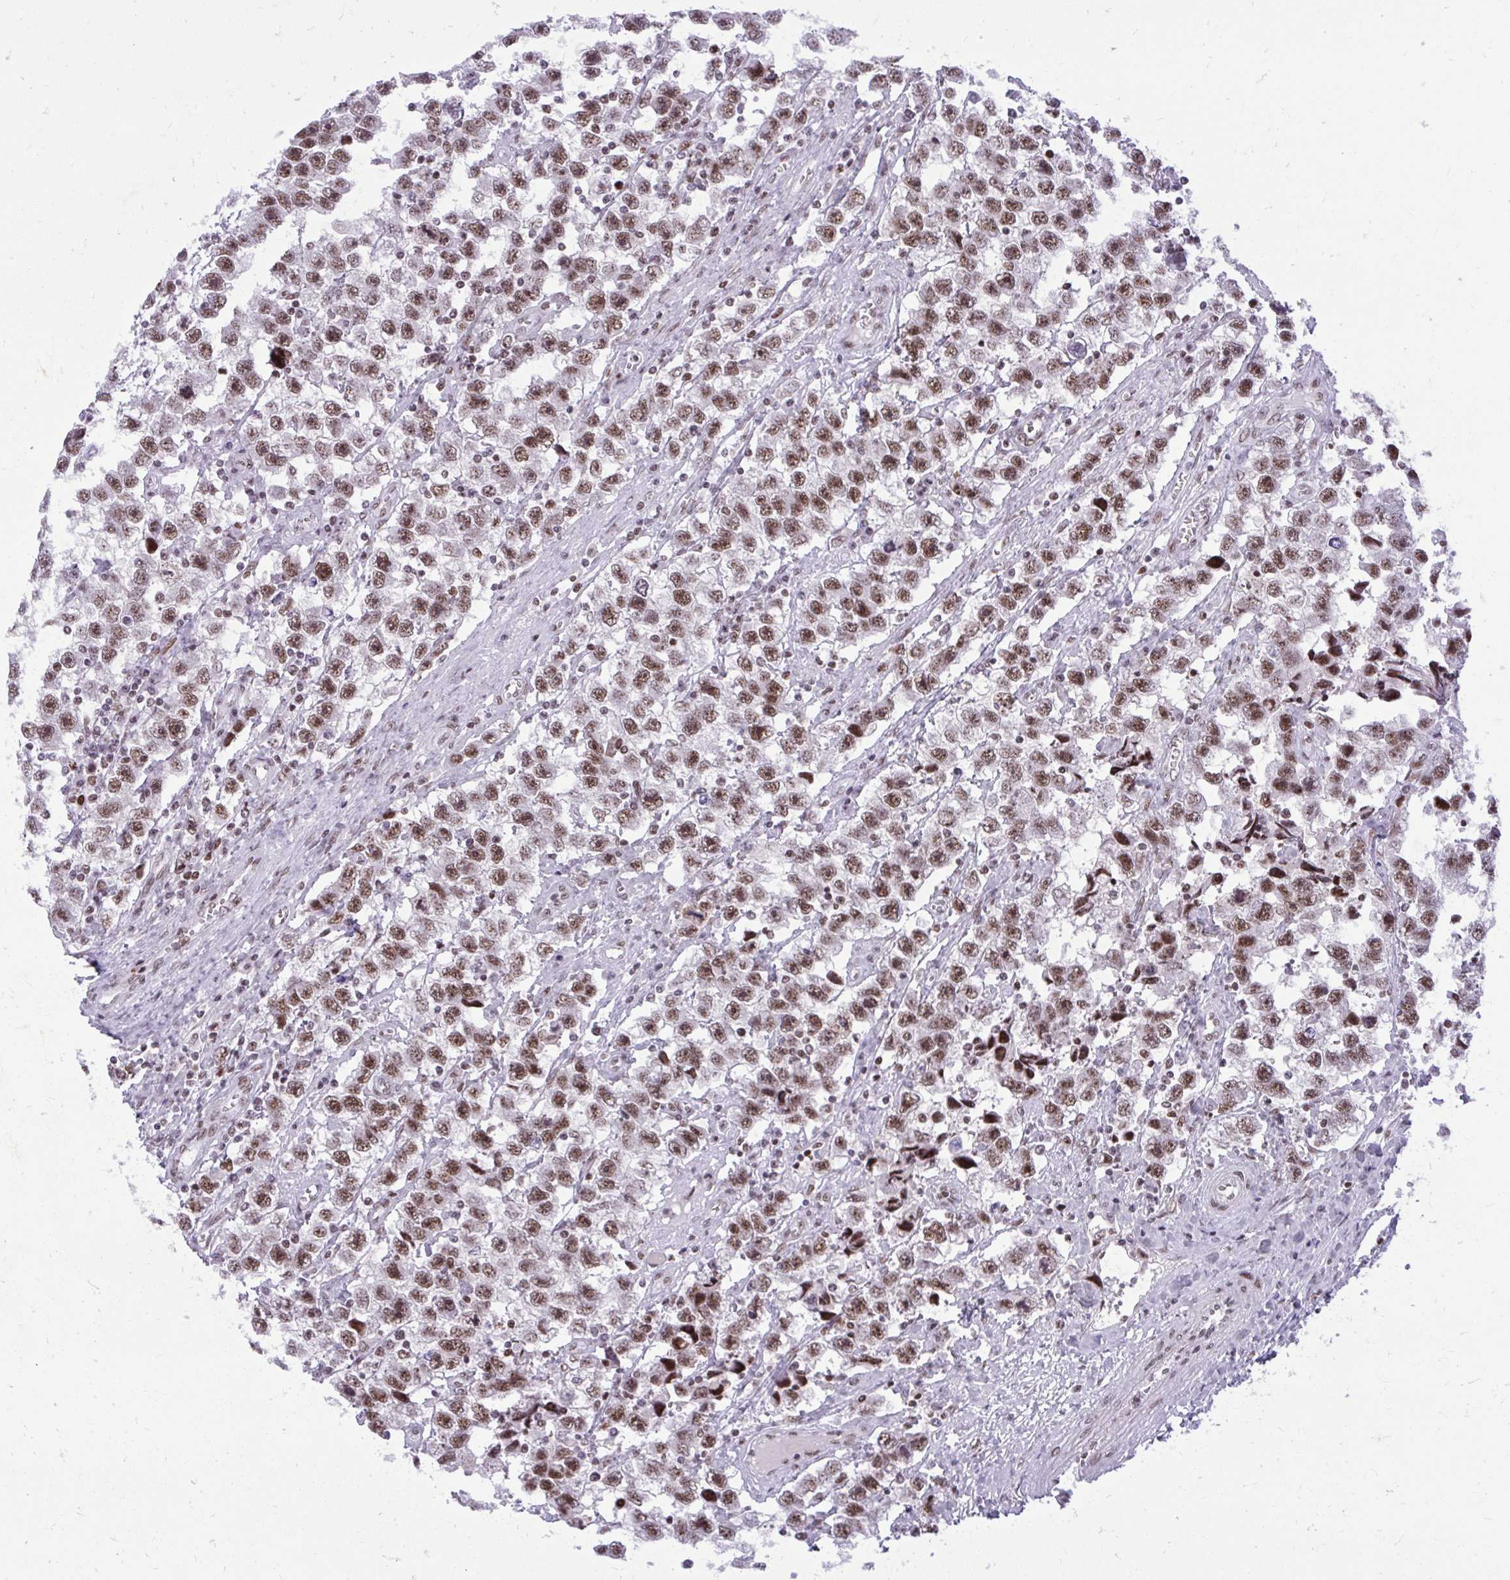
{"staining": {"intensity": "moderate", "quantity": ">75%", "location": "nuclear"}, "tissue": "testis cancer", "cell_type": "Tumor cells", "image_type": "cancer", "snomed": [{"axis": "morphology", "description": "Seminoma, NOS"}, {"axis": "topography", "description": "Testis"}], "caption": "Testis cancer (seminoma) stained for a protein (brown) exhibits moderate nuclear positive positivity in about >75% of tumor cells.", "gene": "CDYL", "patient": {"sex": "male", "age": 33}}